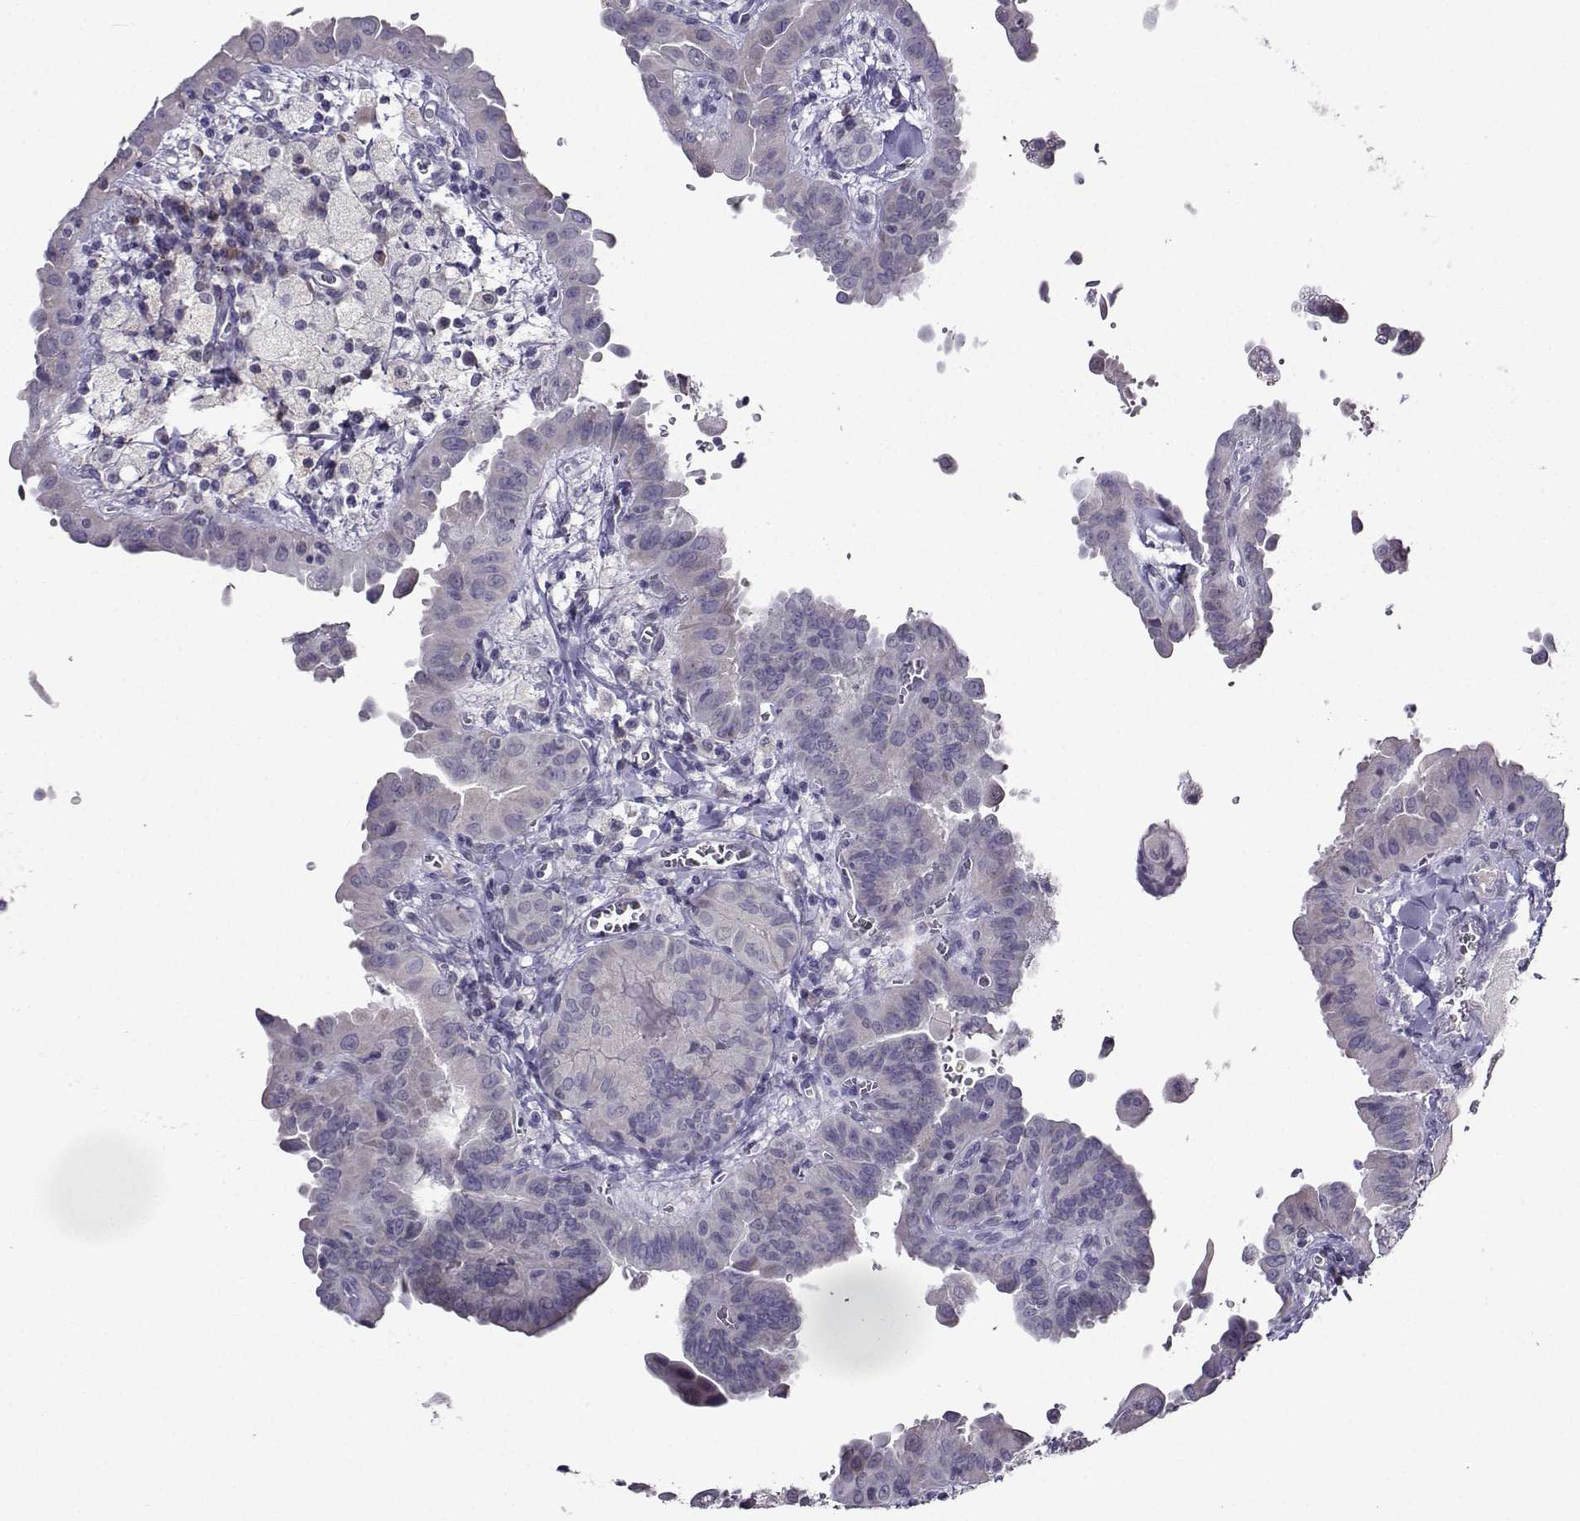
{"staining": {"intensity": "negative", "quantity": "none", "location": "none"}, "tissue": "thyroid cancer", "cell_type": "Tumor cells", "image_type": "cancer", "snomed": [{"axis": "morphology", "description": "Papillary adenocarcinoma, NOS"}, {"axis": "topography", "description": "Thyroid gland"}], "caption": "An IHC histopathology image of papillary adenocarcinoma (thyroid) is shown. There is no staining in tumor cells of papillary adenocarcinoma (thyroid).", "gene": "CRYBB1", "patient": {"sex": "female", "age": 37}}